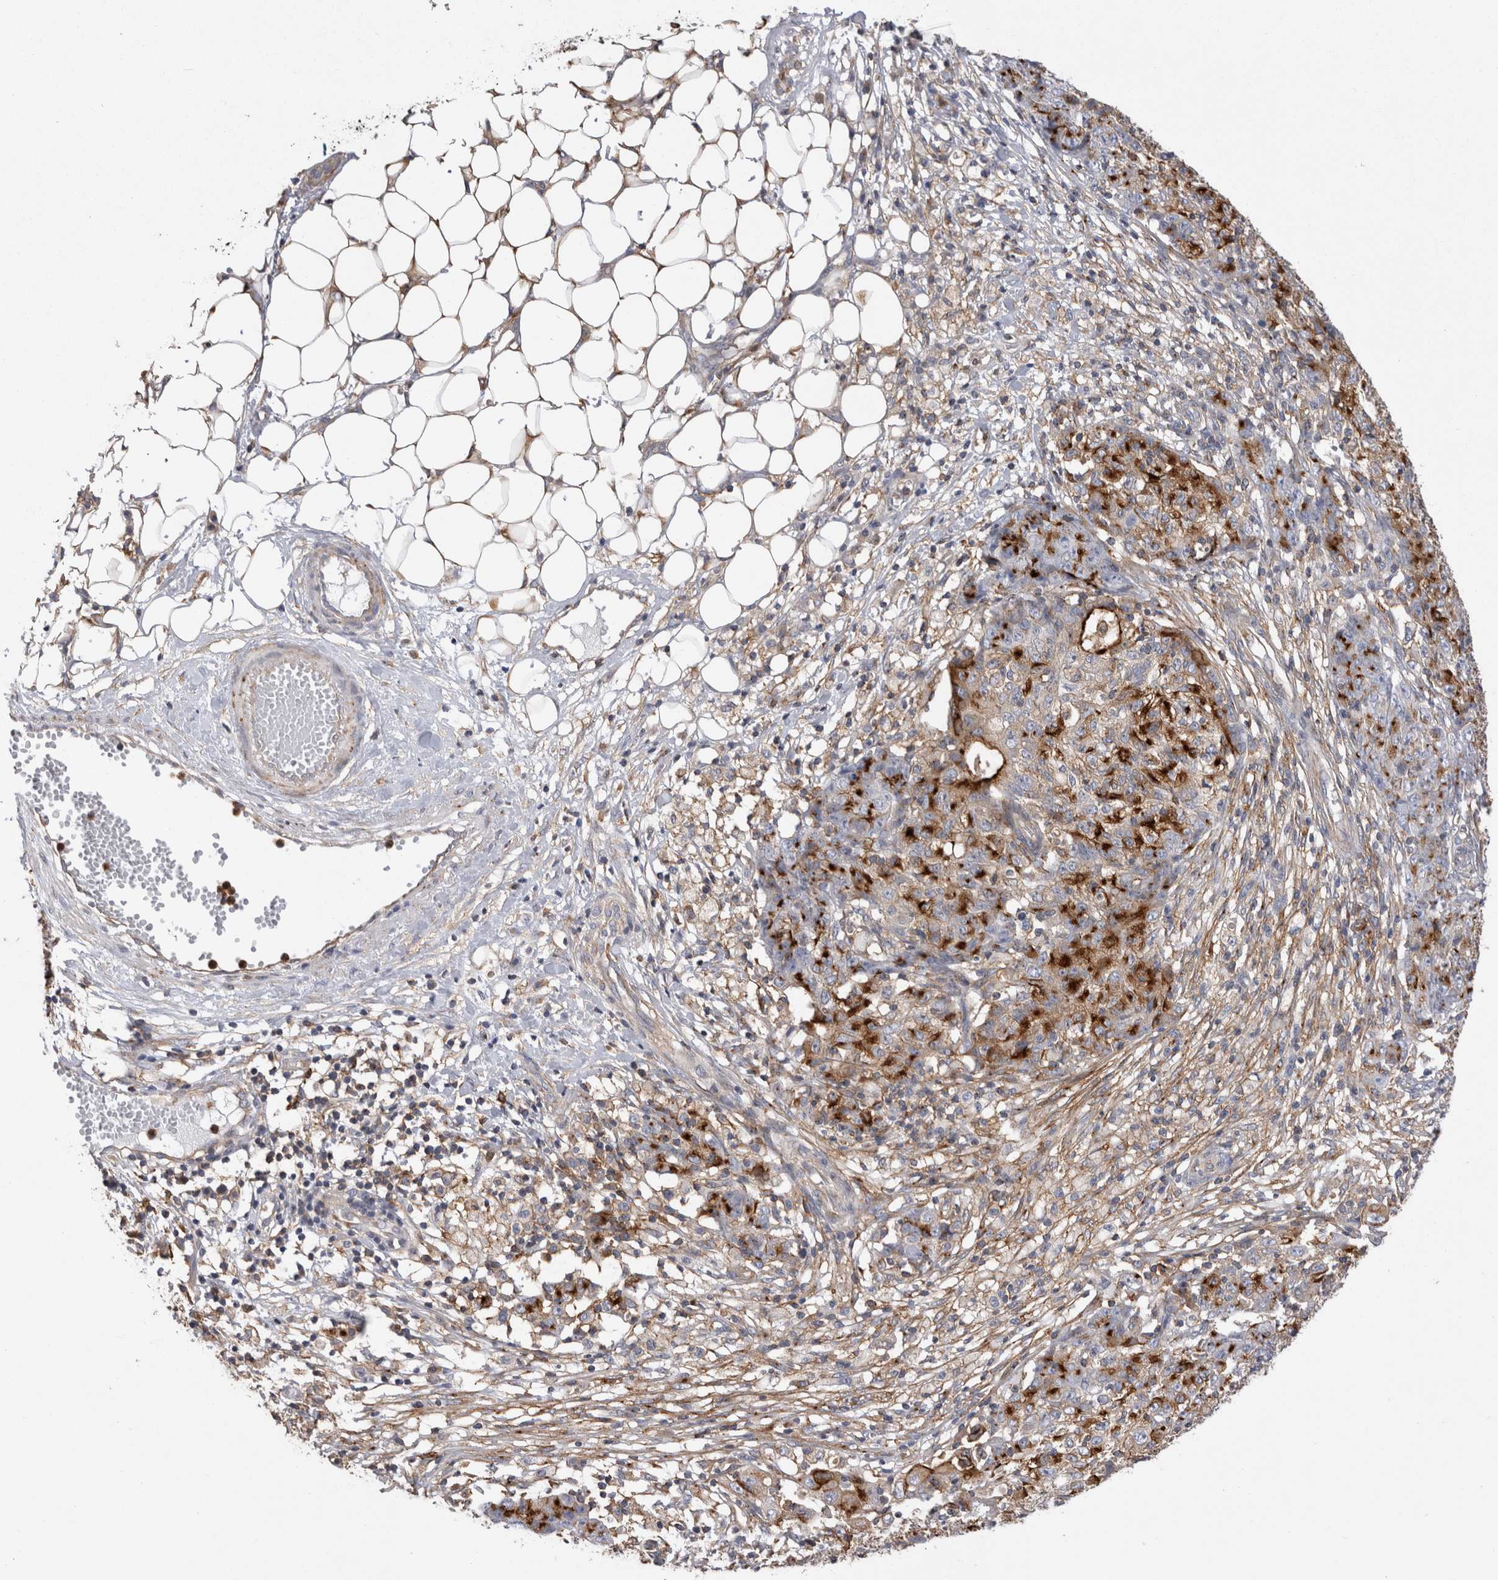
{"staining": {"intensity": "strong", "quantity": ">75%", "location": "cytoplasmic/membranous"}, "tissue": "ovarian cancer", "cell_type": "Tumor cells", "image_type": "cancer", "snomed": [{"axis": "morphology", "description": "Carcinoma, endometroid"}, {"axis": "topography", "description": "Ovary"}], "caption": "Ovarian endometroid carcinoma was stained to show a protein in brown. There is high levels of strong cytoplasmic/membranous positivity in approximately >75% of tumor cells.", "gene": "RAB11FIP1", "patient": {"sex": "female", "age": 42}}